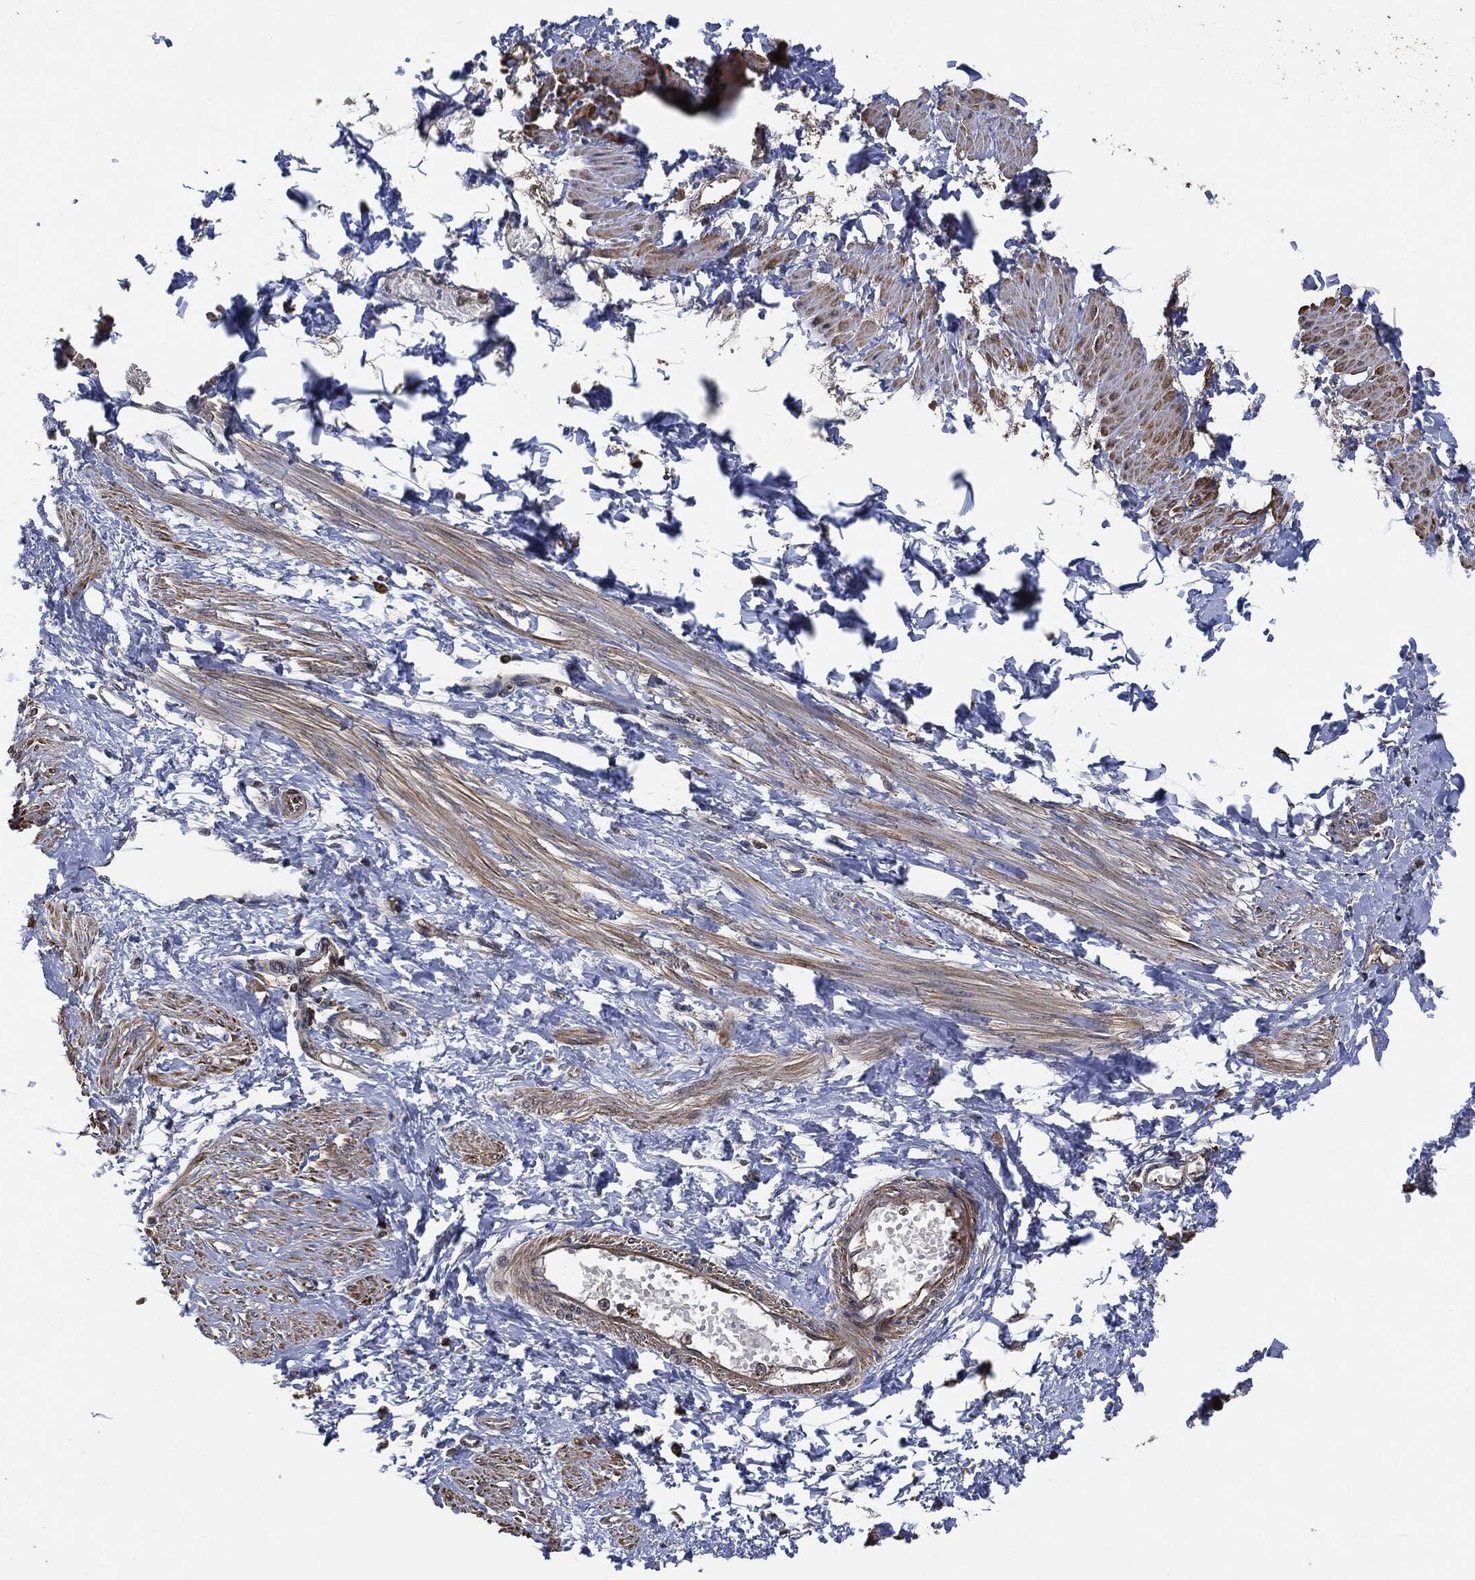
{"staining": {"intensity": "moderate", "quantity": "25%-75%", "location": "cytoplasmic/membranous"}, "tissue": "smooth muscle", "cell_type": "Smooth muscle cells", "image_type": "normal", "snomed": [{"axis": "morphology", "description": "Normal tissue, NOS"}, {"axis": "topography", "description": "Smooth muscle"}, {"axis": "topography", "description": "Uterus"}], "caption": "Smooth muscle cells demonstrate medium levels of moderate cytoplasmic/membranous expression in about 25%-75% of cells in benign smooth muscle. The staining was performed using DAB to visualize the protein expression in brown, while the nuclei were stained in blue with hematoxylin (Magnification: 20x).", "gene": "TPT1", "patient": {"sex": "female", "age": 39}}